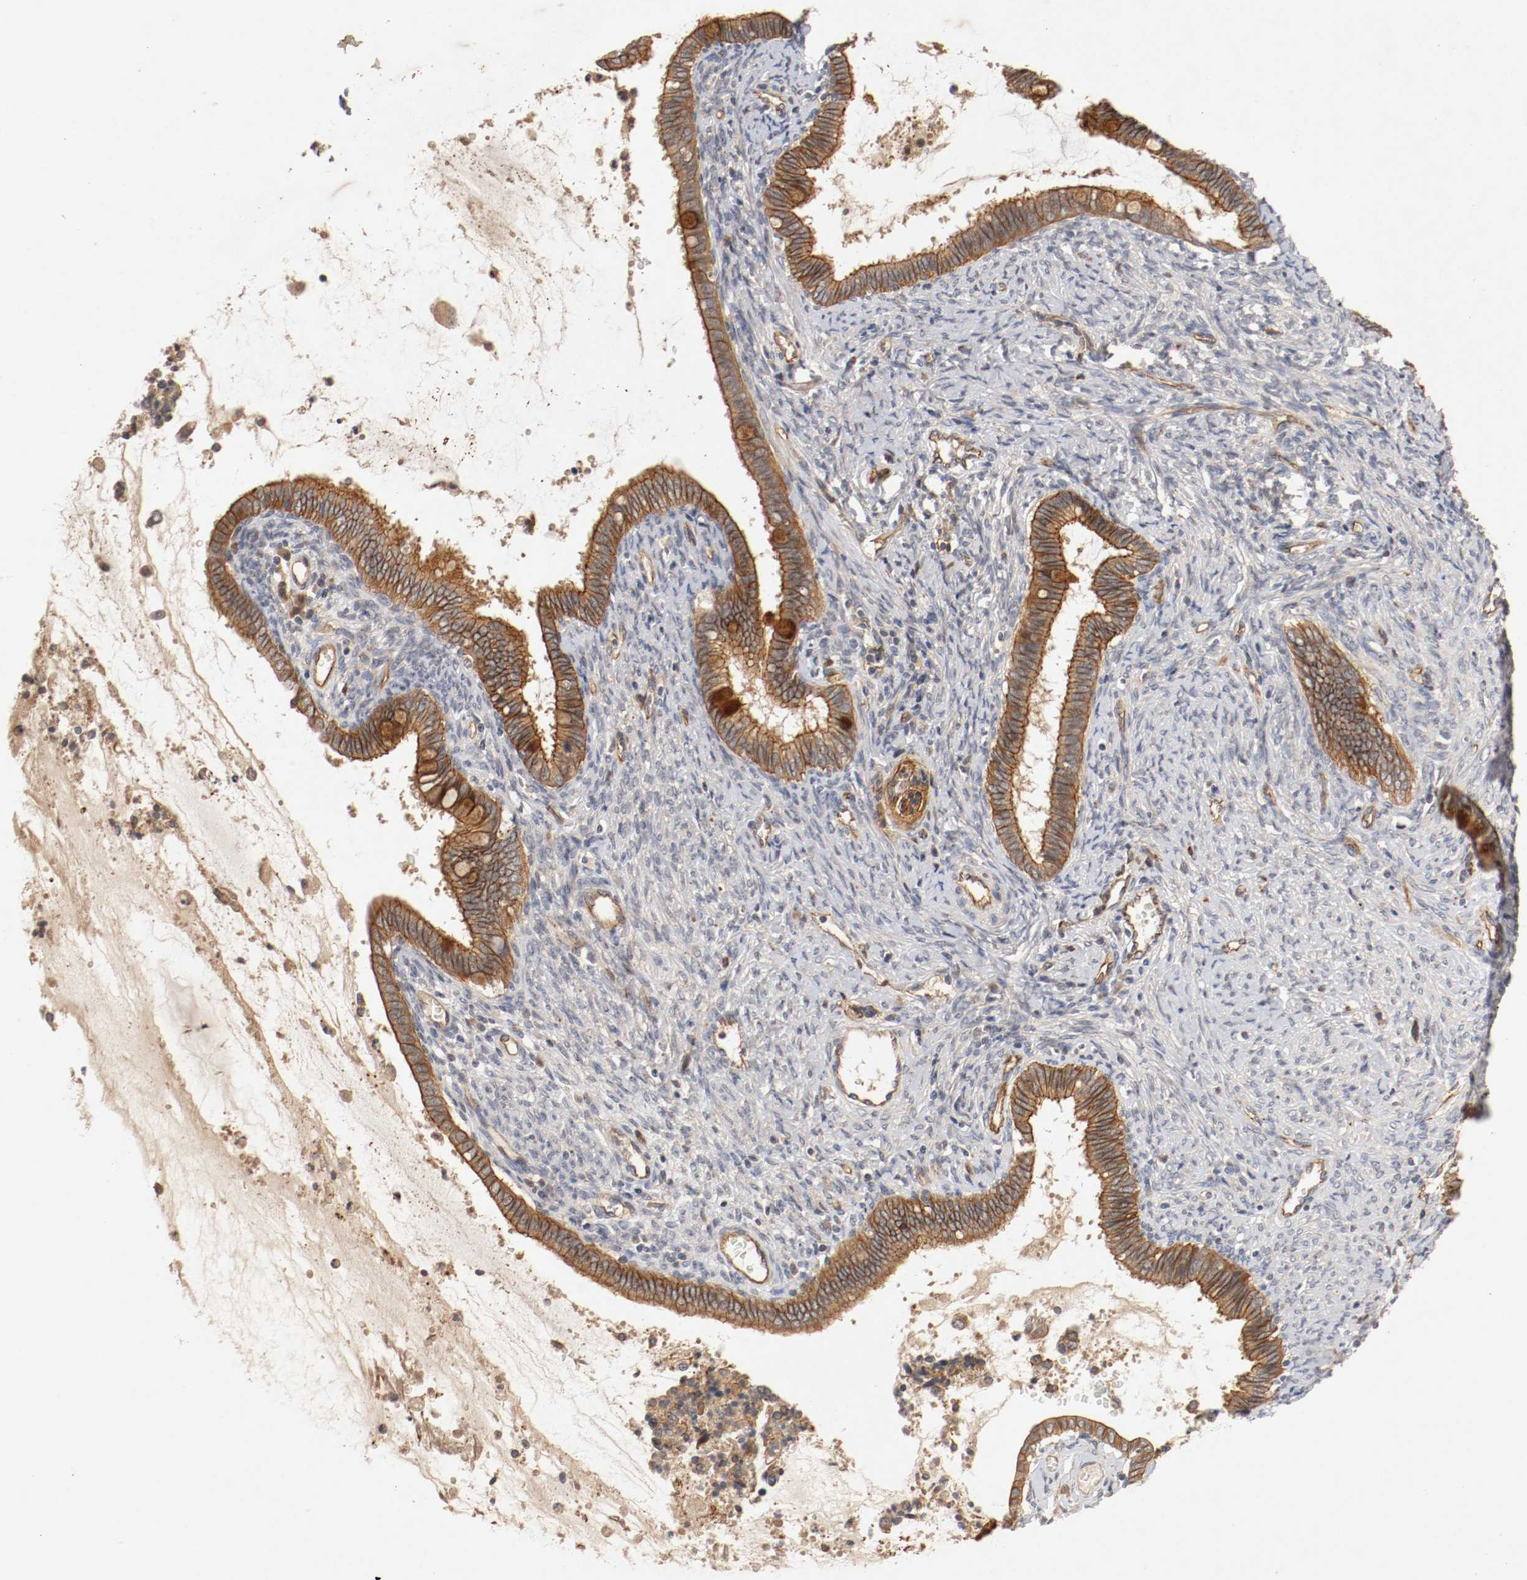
{"staining": {"intensity": "strong", "quantity": ">75%", "location": "cytoplasmic/membranous"}, "tissue": "cervical cancer", "cell_type": "Tumor cells", "image_type": "cancer", "snomed": [{"axis": "morphology", "description": "Adenocarcinoma, NOS"}, {"axis": "topography", "description": "Cervix"}], "caption": "Protein analysis of cervical cancer (adenocarcinoma) tissue displays strong cytoplasmic/membranous expression in about >75% of tumor cells.", "gene": "TYK2", "patient": {"sex": "female", "age": 44}}